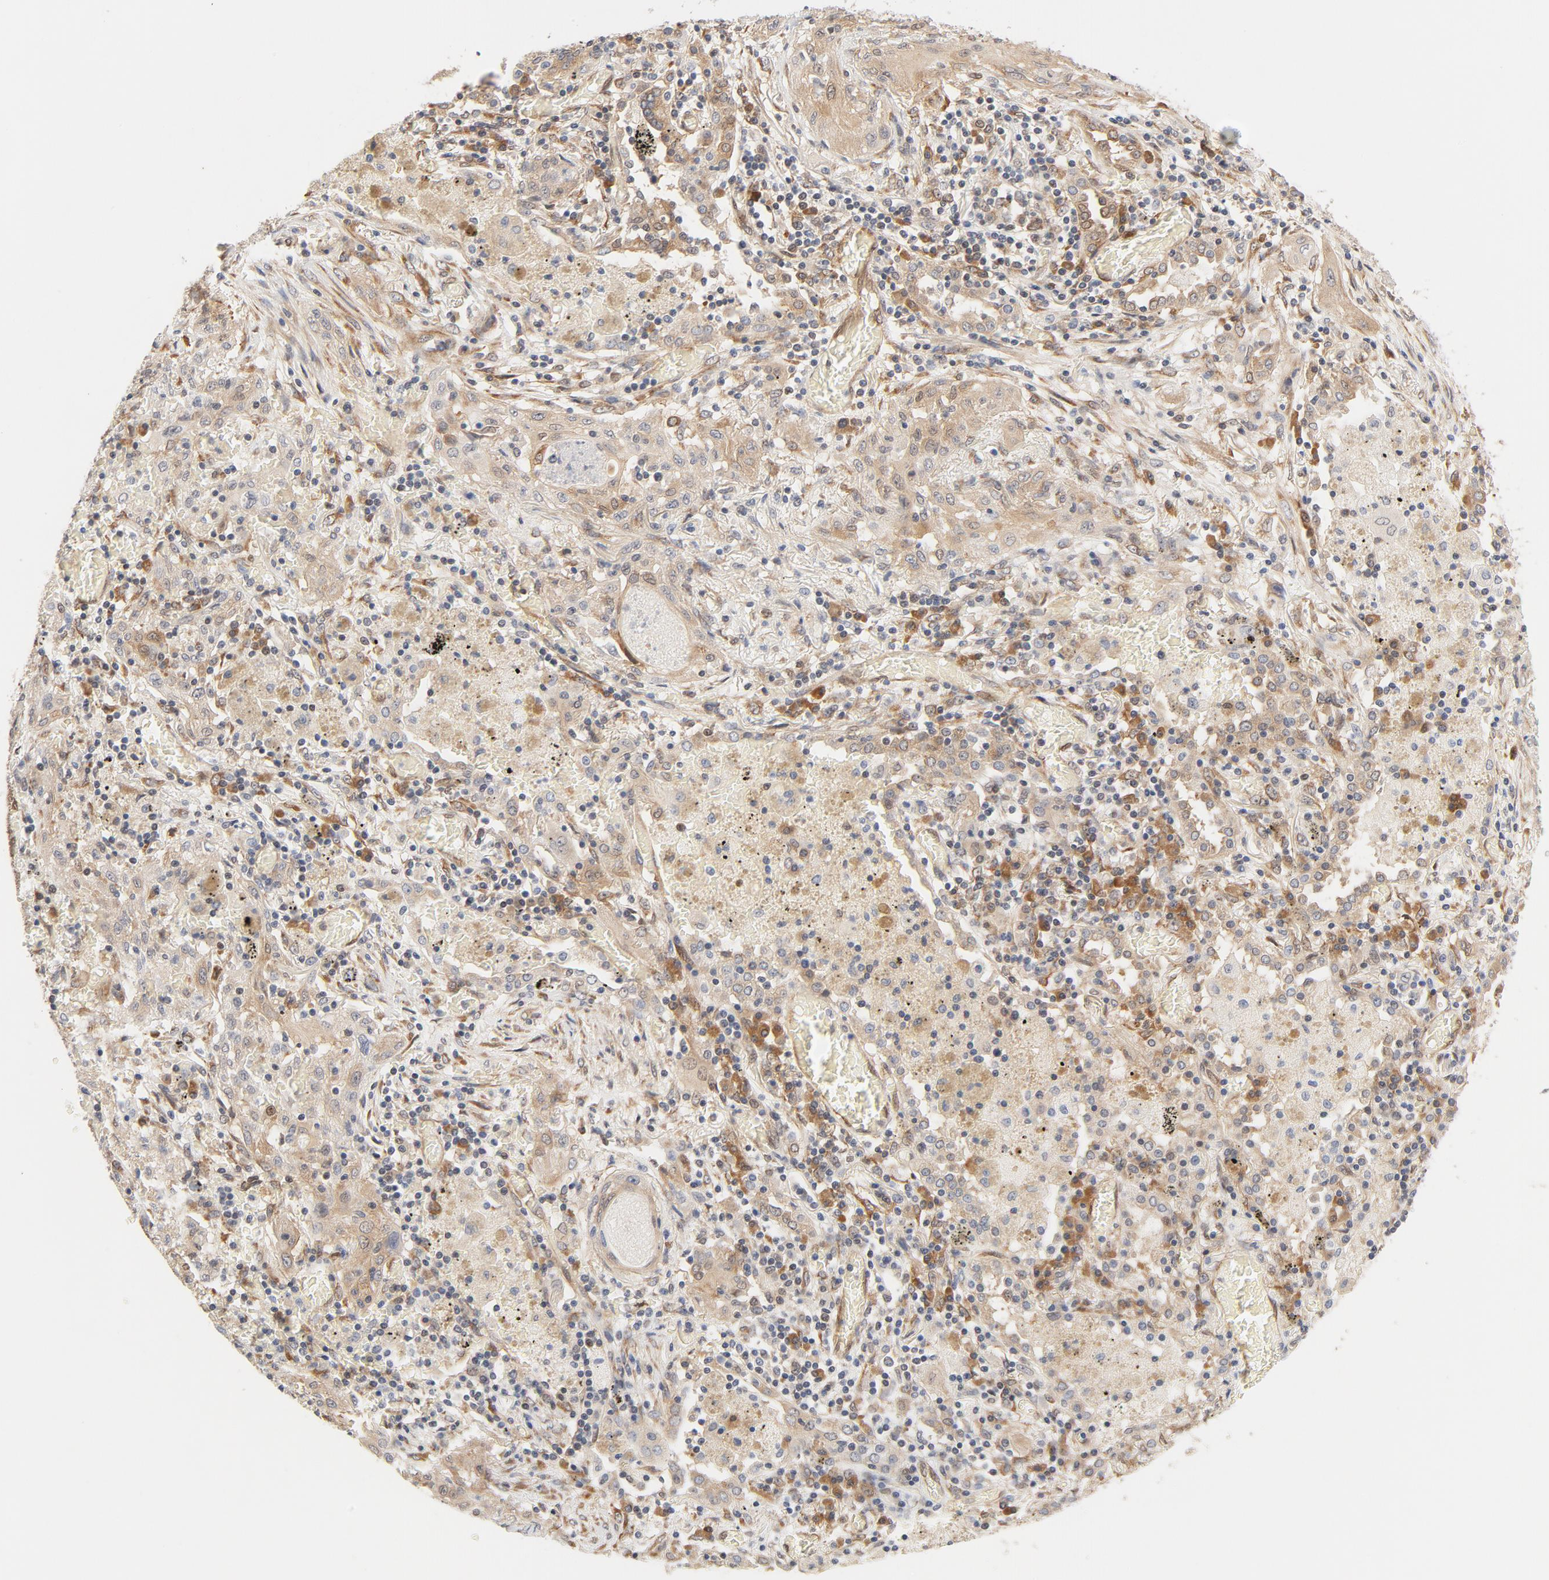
{"staining": {"intensity": "moderate", "quantity": ">75%", "location": "cytoplasmic/membranous"}, "tissue": "lung cancer", "cell_type": "Tumor cells", "image_type": "cancer", "snomed": [{"axis": "morphology", "description": "Squamous cell carcinoma, NOS"}, {"axis": "topography", "description": "Lung"}], "caption": "Human lung cancer stained with a brown dye reveals moderate cytoplasmic/membranous positive staining in about >75% of tumor cells.", "gene": "EIF4E", "patient": {"sex": "female", "age": 47}}